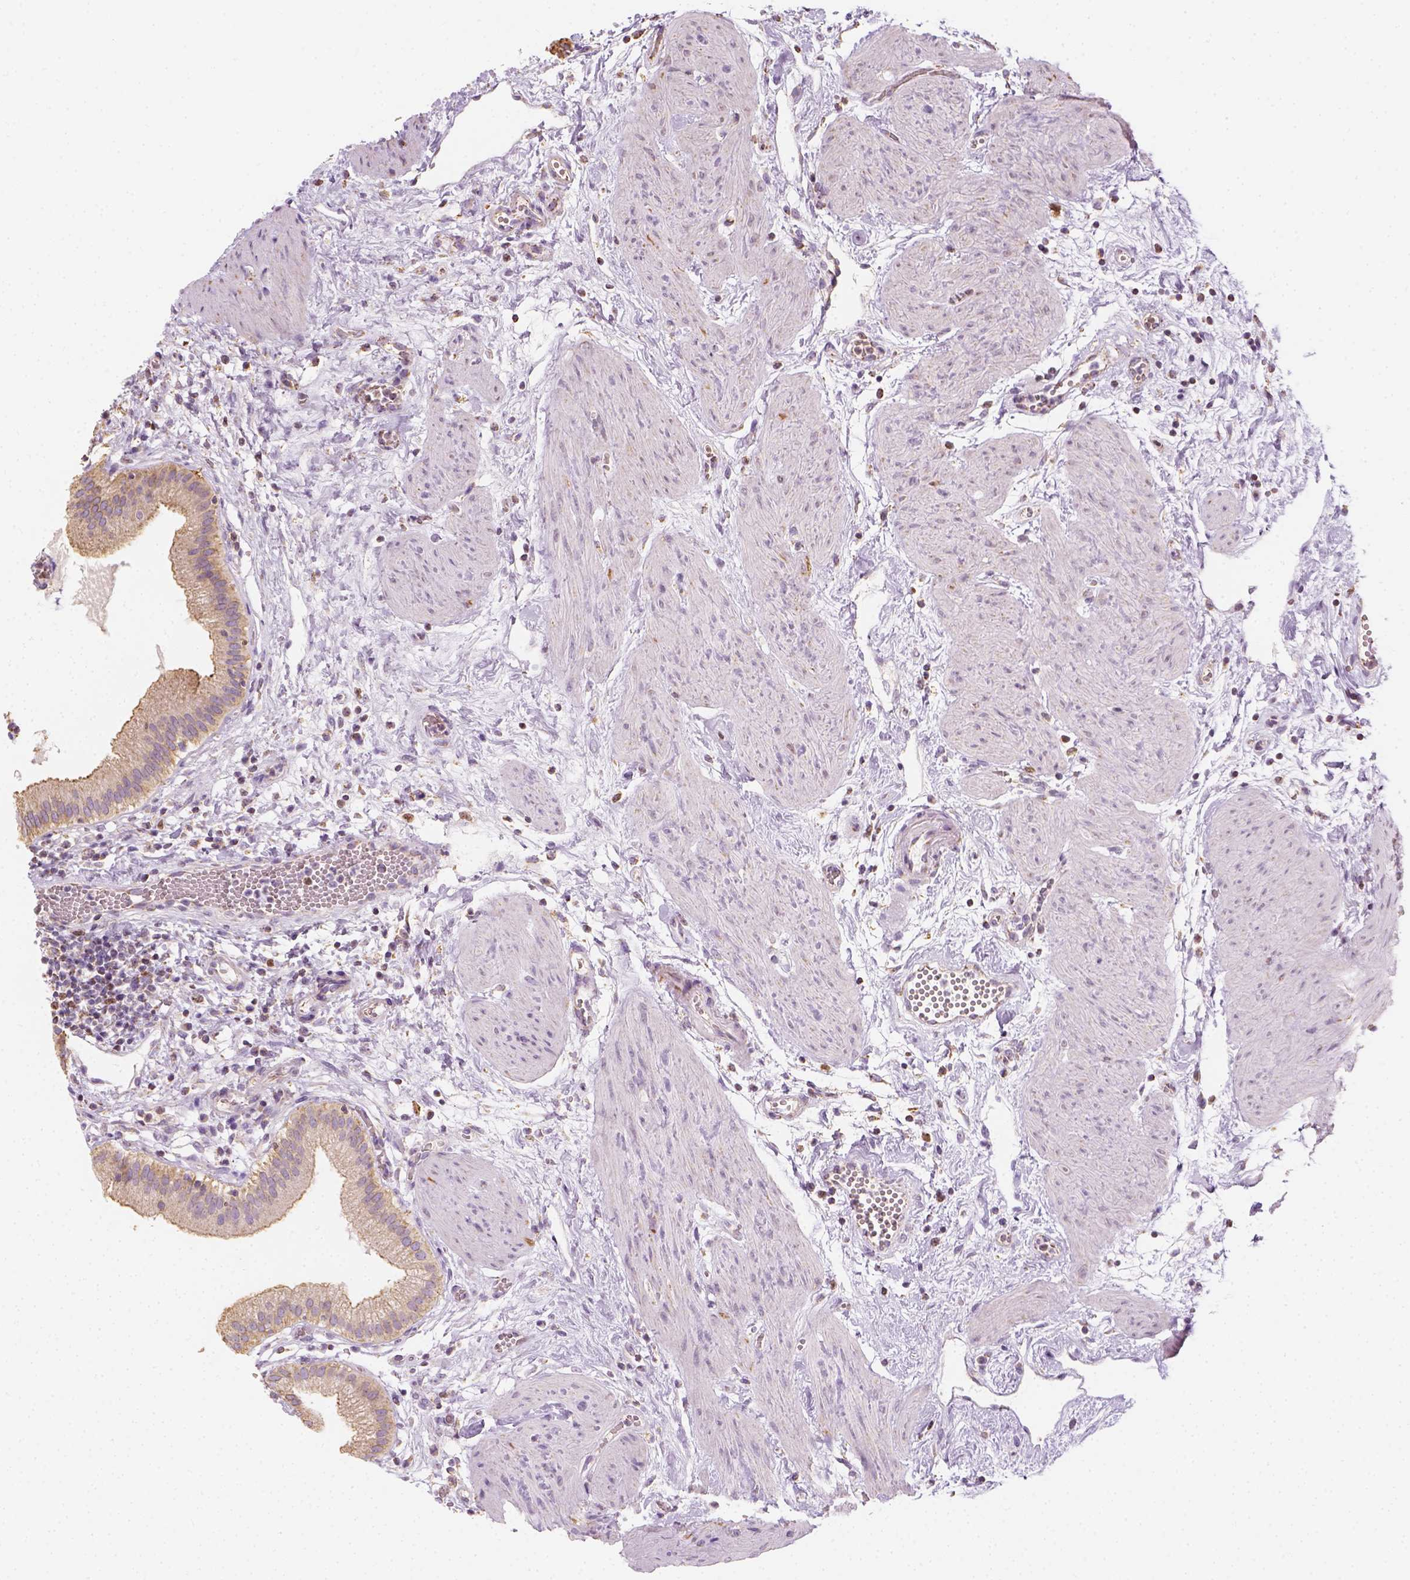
{"staining": {"intensity": "moderate", "quantity": ">75%", "location": "cytoplasmic/membranous"}, "tissue": "gallbladder", "cell_type": "Glandular cells", "image_type": "normal", "snomed": [{"axis": "morphology", "description": "Normal tissue, NOS"}, {"axis": "topography", "description": "Gallbladder"}], "caption": "Gallbladder stained for a protein demonstrates moderate cytoplasmic/membranous positivity in glandular cells. The protein is stained brown, and the nuclei are stained in blue (DAB IHC with brightfield microscopy, high magnification).", "gene": "LCA5", "patient": {"sex": "female", "age": 65}}